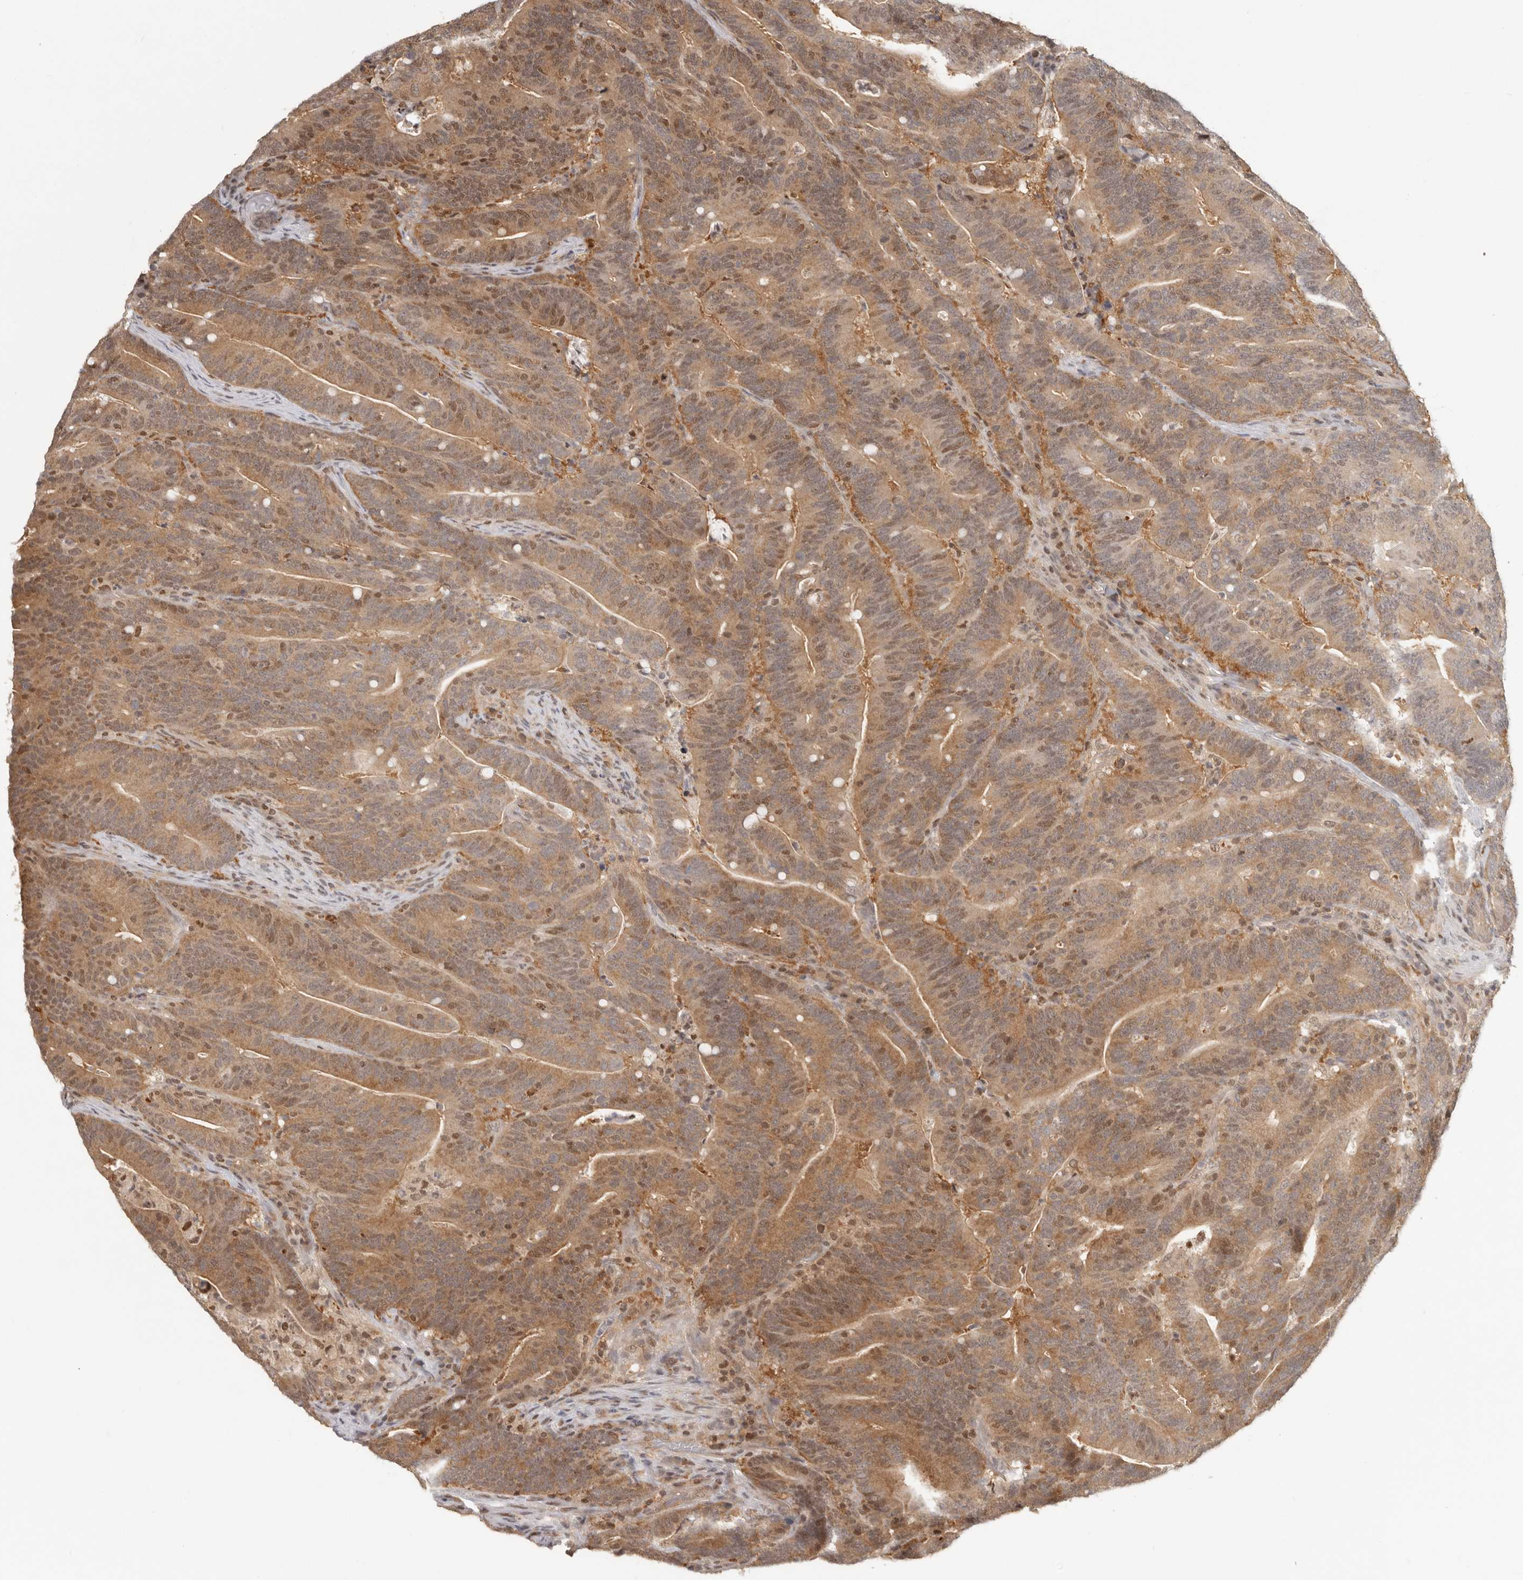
{"staining": {"intensity": "moderate", "quantity": ">75%", "location": "cytoplasmic/membranous,nuclear"}, "tissue": "colorectal cancer", "cell_type": "Tumor cells", "image_type": "cancer", "snomed": [{"axis": "morphology", "description": "Adenocarcinoma, NOS"}, {"axis": "topography", "description": "Colon"}], "caption": "Colorectal cancer (adenocarcinoma) was stained to show a protein in brown. There is medium levels of moderate cytoplasmic/membranous and nuclear expression in about >75% of tumor cells. (DAB = brown stain, brightfield microscopy at high magnification).", "gene": "PSMA5", "patient": {"sex": "female", "age": 66}}